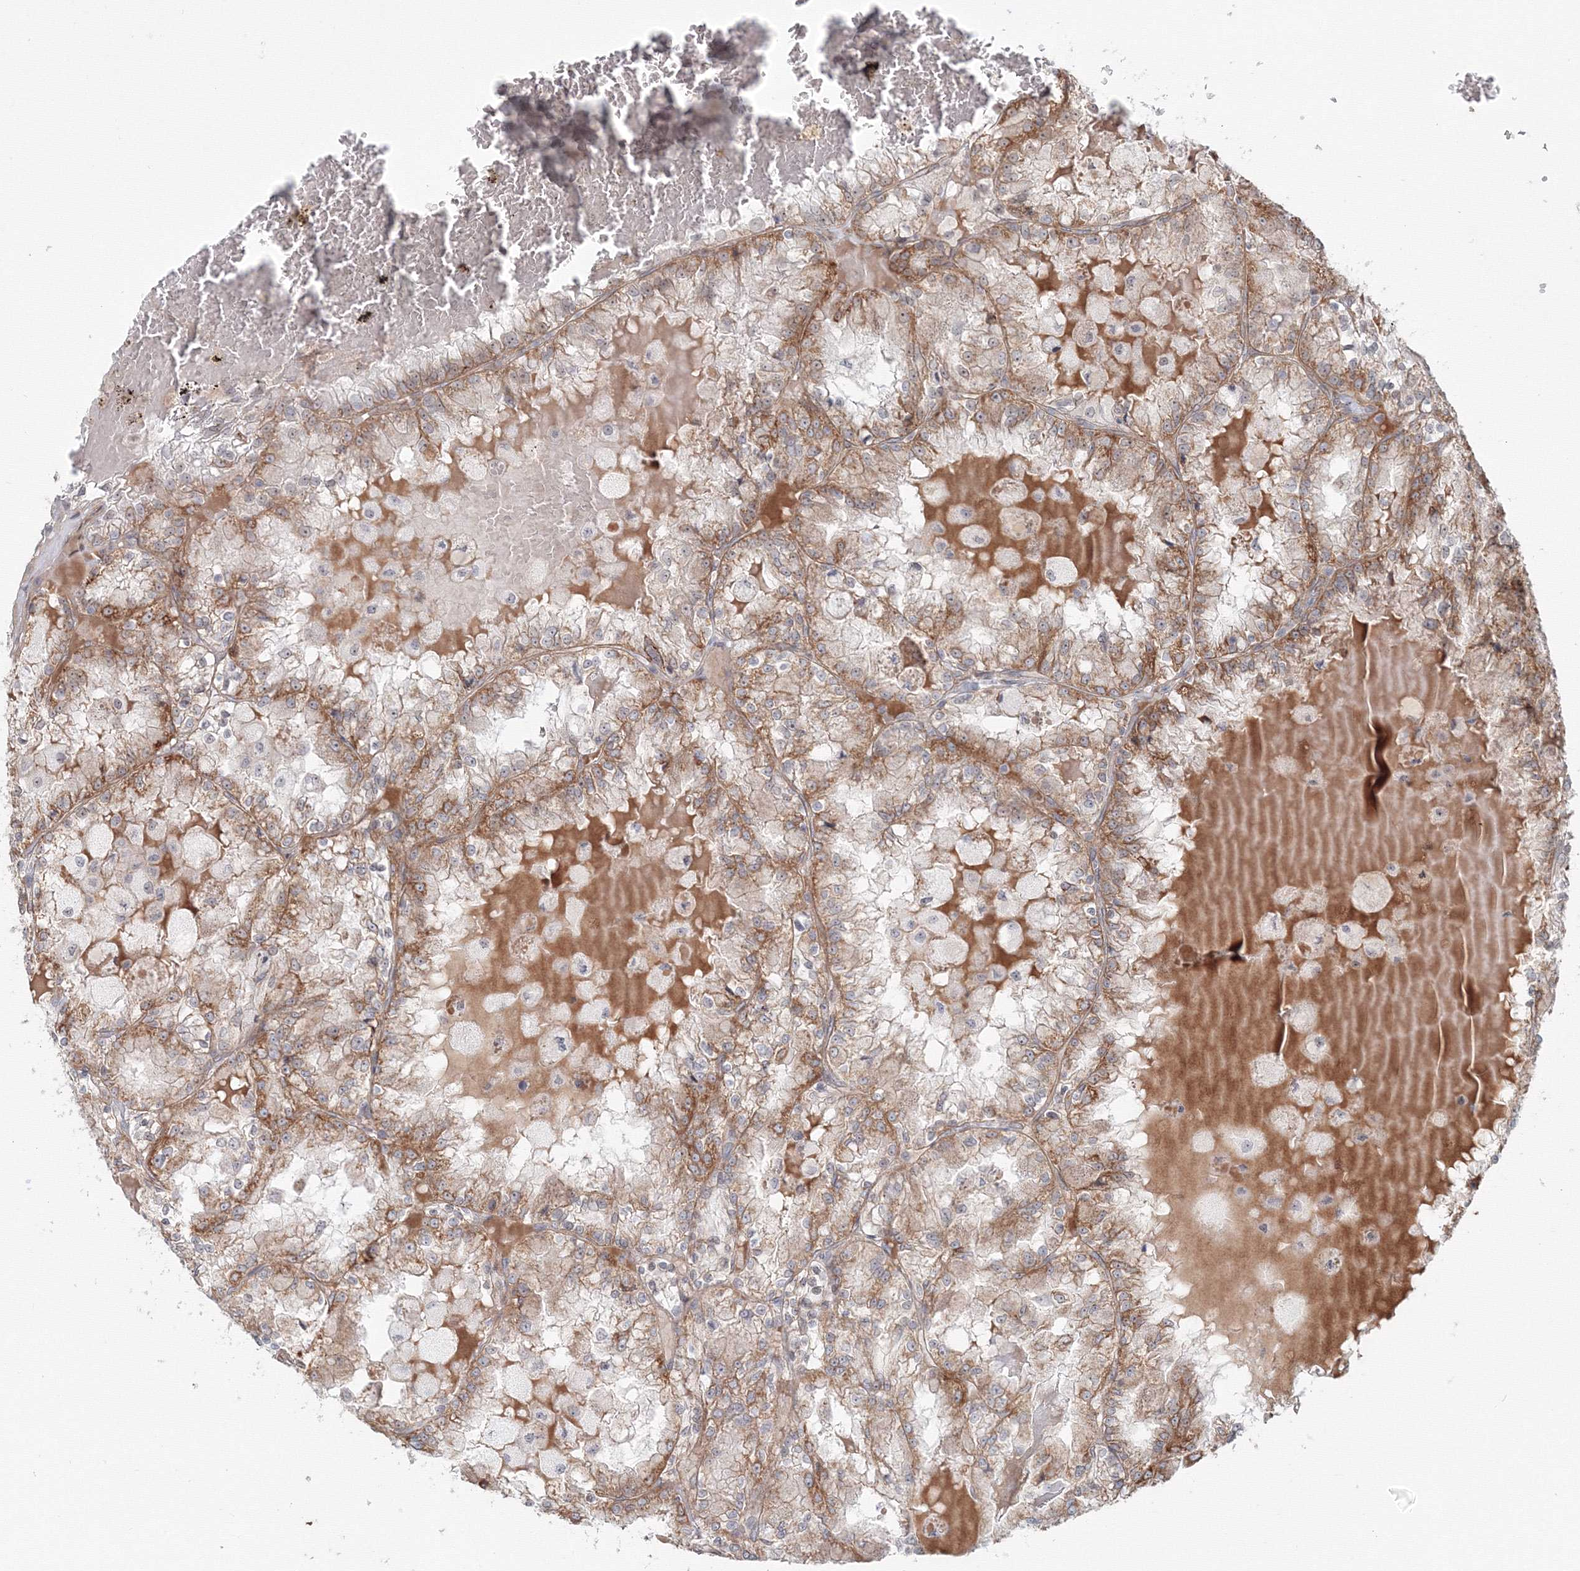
{"staining": {"intensity": "moderate", "quantity": ">75%", "location": "cytoplasmic/membranous"}, "tissue": "renal cancer", "cell_type": "Tumor cells", "image_type": "cancer", "snomed": [{"axis": "morphology", "description": "Adenocarcinoma, NOS"}, {"axis": "topography", "description": "Kidney"}], "caption": "A brown stain shows moderate cytoplasmic/membranous staining of a protein in renal cancer (adenocarcinoma) tumor cells. (Stains: DAB (3,3'-diaminobenzidine) in brown, nuclei in blue, Microscopy: brightfield microscopy at high magnification).", "gene": "SH3PXD2A", "patient": {"sex": "female", "age": 56}}